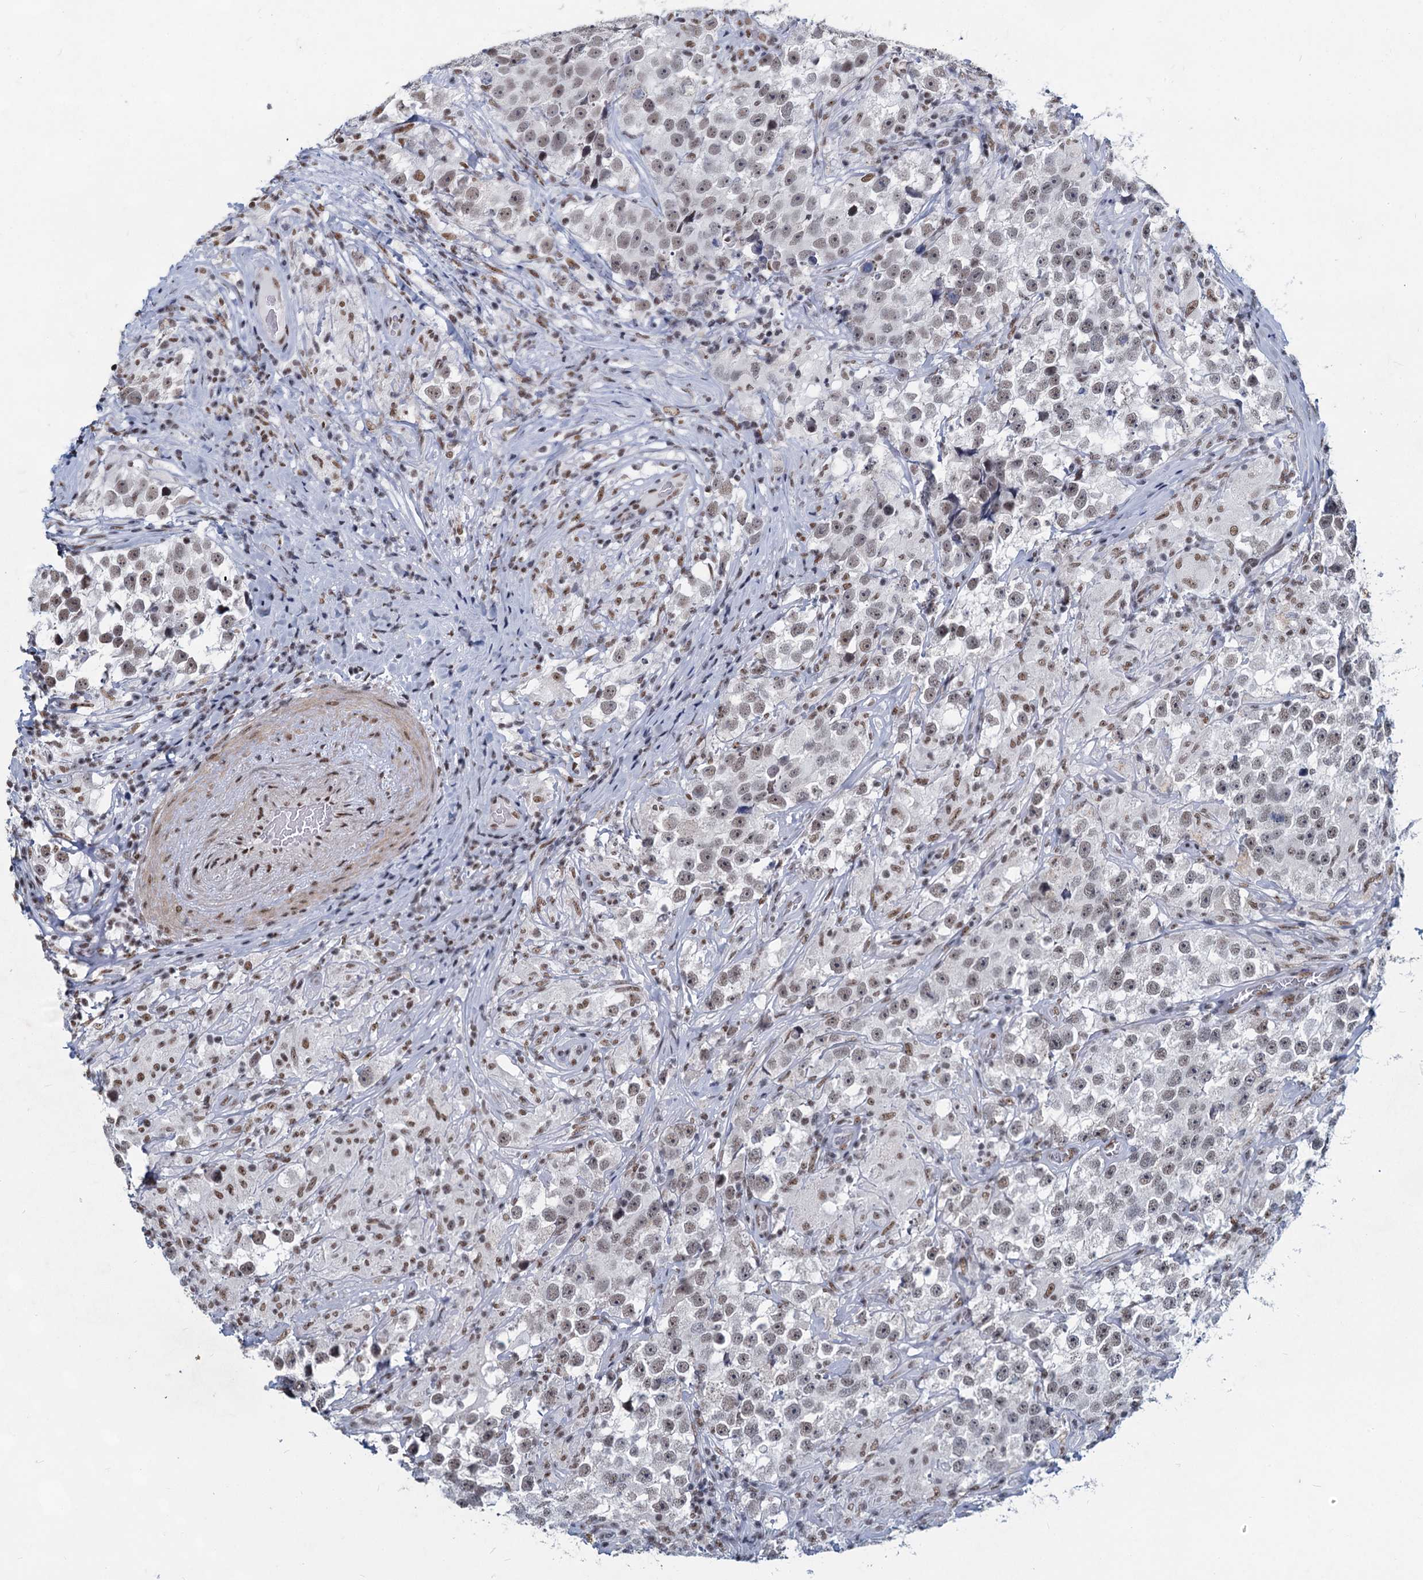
{"staining": {"intensity": "weak", "quantity": "25%-75%", "location": "nuclear"}, "tissue": "testis cancer", "cell_type": "Tumor cells", "image_type": "cancer", "snomed": [{"axis": "morphology", "description": "Seminoma, NOS"}, {"axis": "topography", "description": "Testis"}], "caption": "Immunohistochemistry photomicrograph of human testis seminoma stained for a protein (brown), which shows low levels of weak nuclear positivity in about 25%-75% of tumor cells.", "gene": "METTL14", "patient": {"sex": "male", "age": 46}}